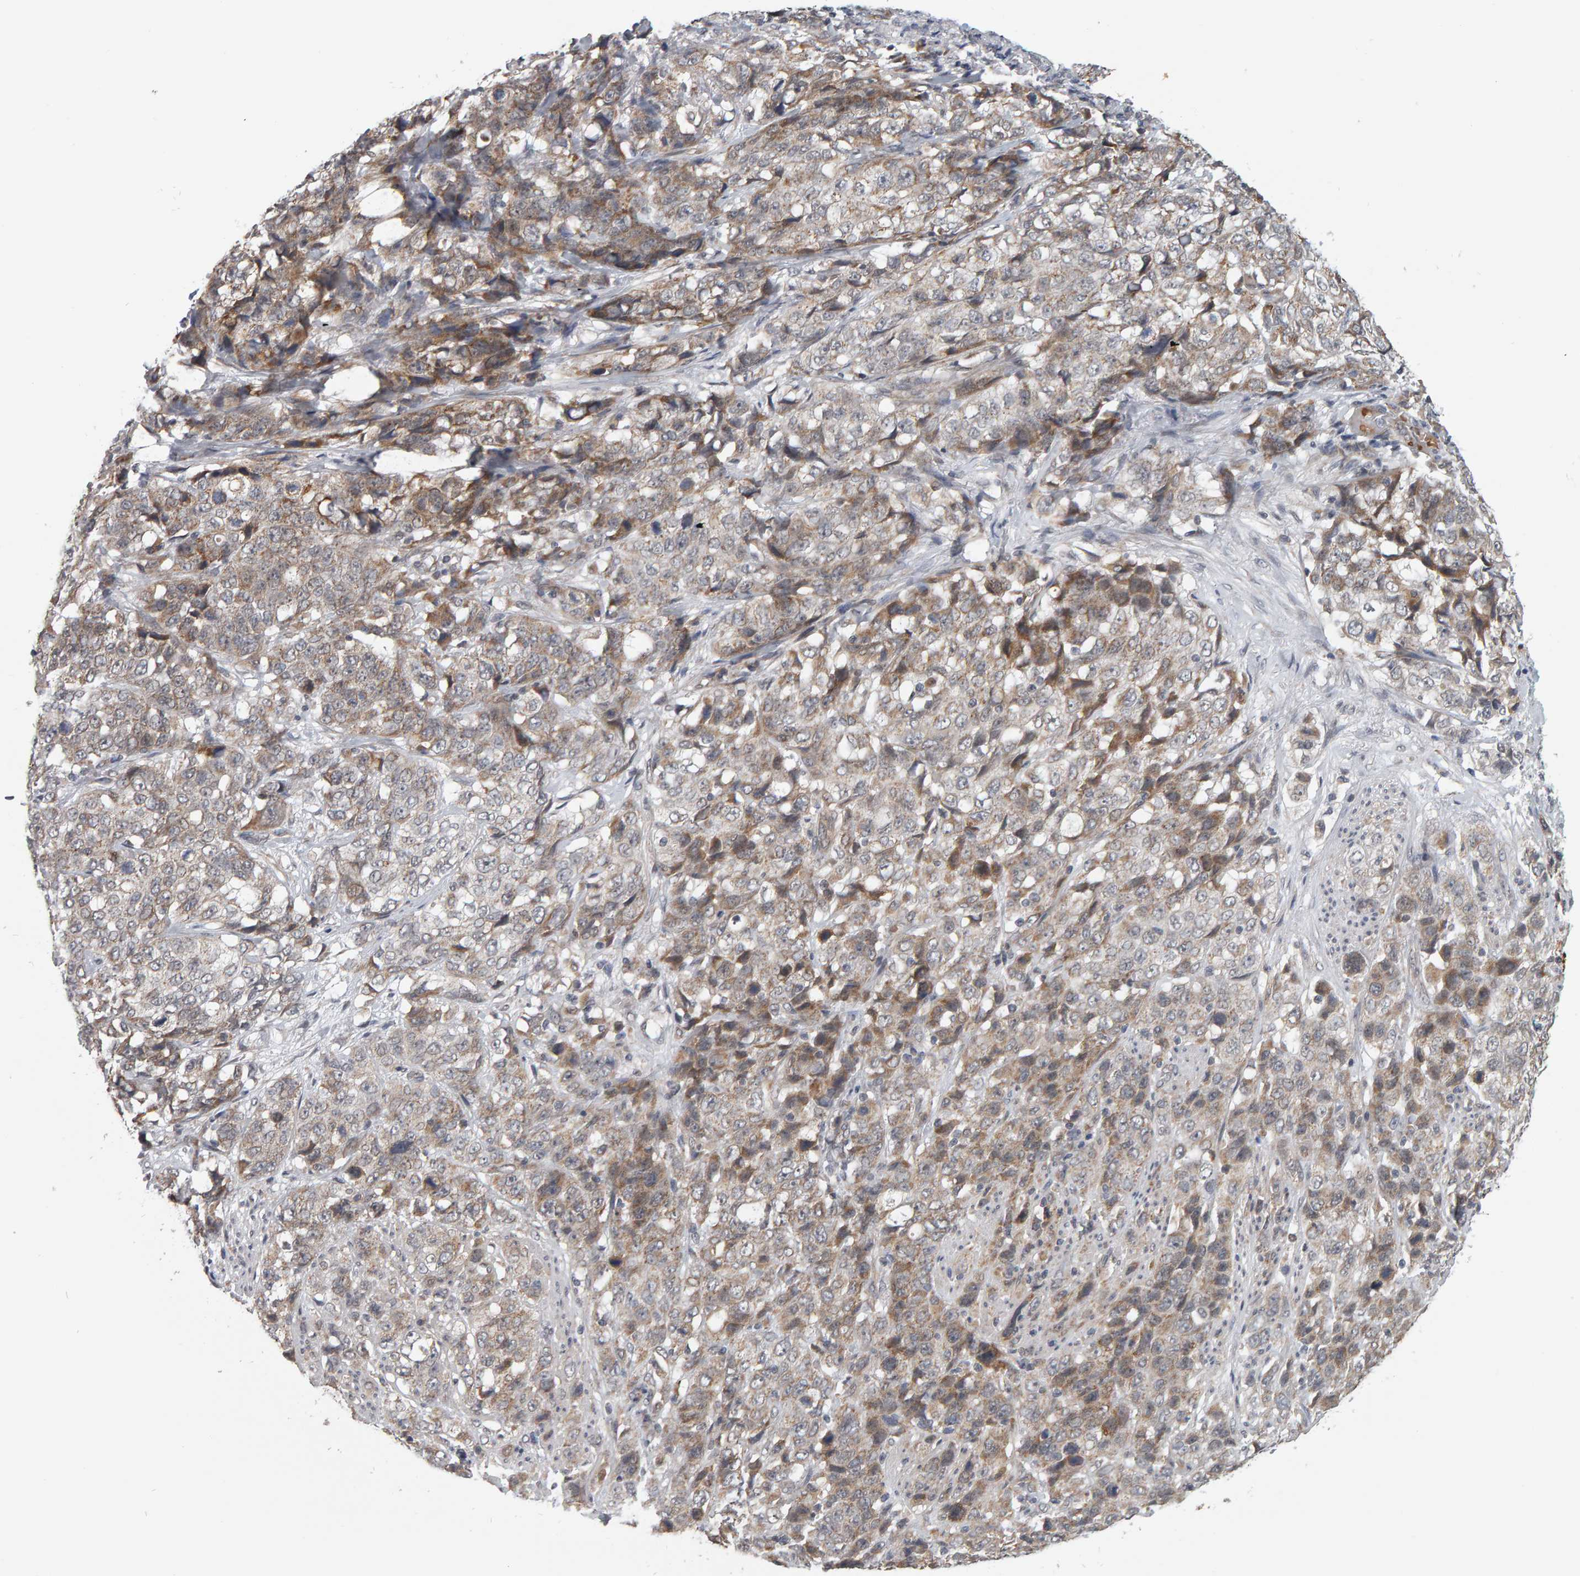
{"staining": {"intensity": "moderate", "quantity": ">75%", "location": "cytoplasmic/membranous"}, "tissue": "stomach cancer", "cell_type": "Tumor cells", "image_type": "cancer", "snomed": [{"axis": "morphology", "description": "Adenocarcinoma, NOS"}, {"axis": "topography", "description": "Stomach"}], "caption": "Immunohistochemical staining of human stomach cancer (adenocarcinoma) reveals medium levels of moderate cytoplasmic/membranous protein positivity in approximately >75% of tumor cells. The staining was performed using DAB to visualize the protein expression in brown, while the nuclei were stained in blue with hematoxylin (Magnification: 20x).", "gene": "DAP3", "patient": {"sex": "male", "age": 48}}